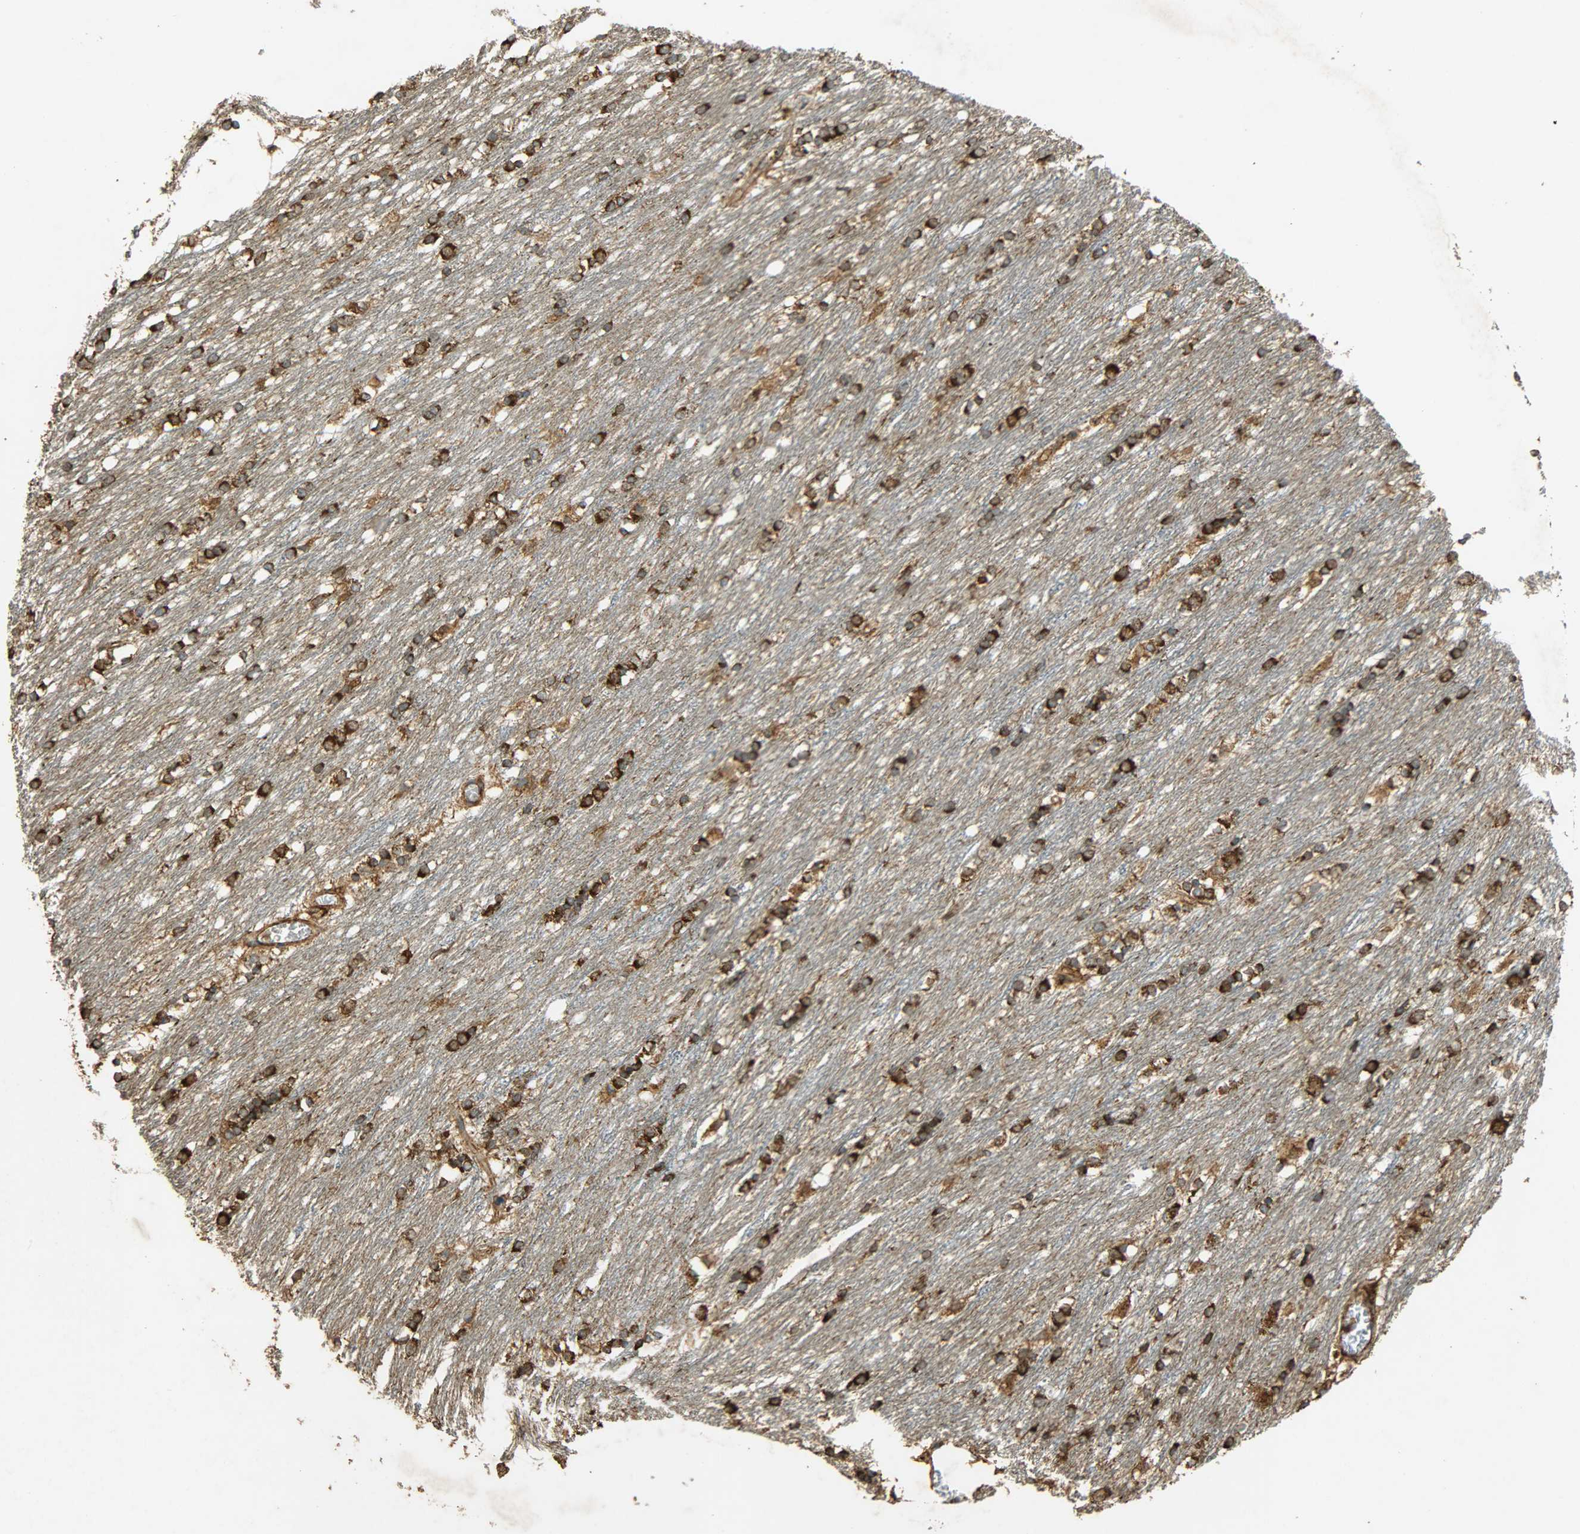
{"staining": {"intensity": "strong", "quantity": ">75%", "location": "cytoplasmic/membranous"}, "tissue": "caudate", "cell_type": "Glial cells", "image_type": "normal", "snomed": [{"axis": "morphology", "description": "Normal tissue, NOS"}, {"axis": "topography", "description": "Lateral ventricle wall"}], "caption": "Immunohistochemistry histopathology image of benign caudate stained for a protein (brown), which shows high levels of strong cytoplasmic/membranous positivity in approximately >75% of glial cells.", "gene": "HSP90B1", "patient": {"sex": "female", "age": 19}}